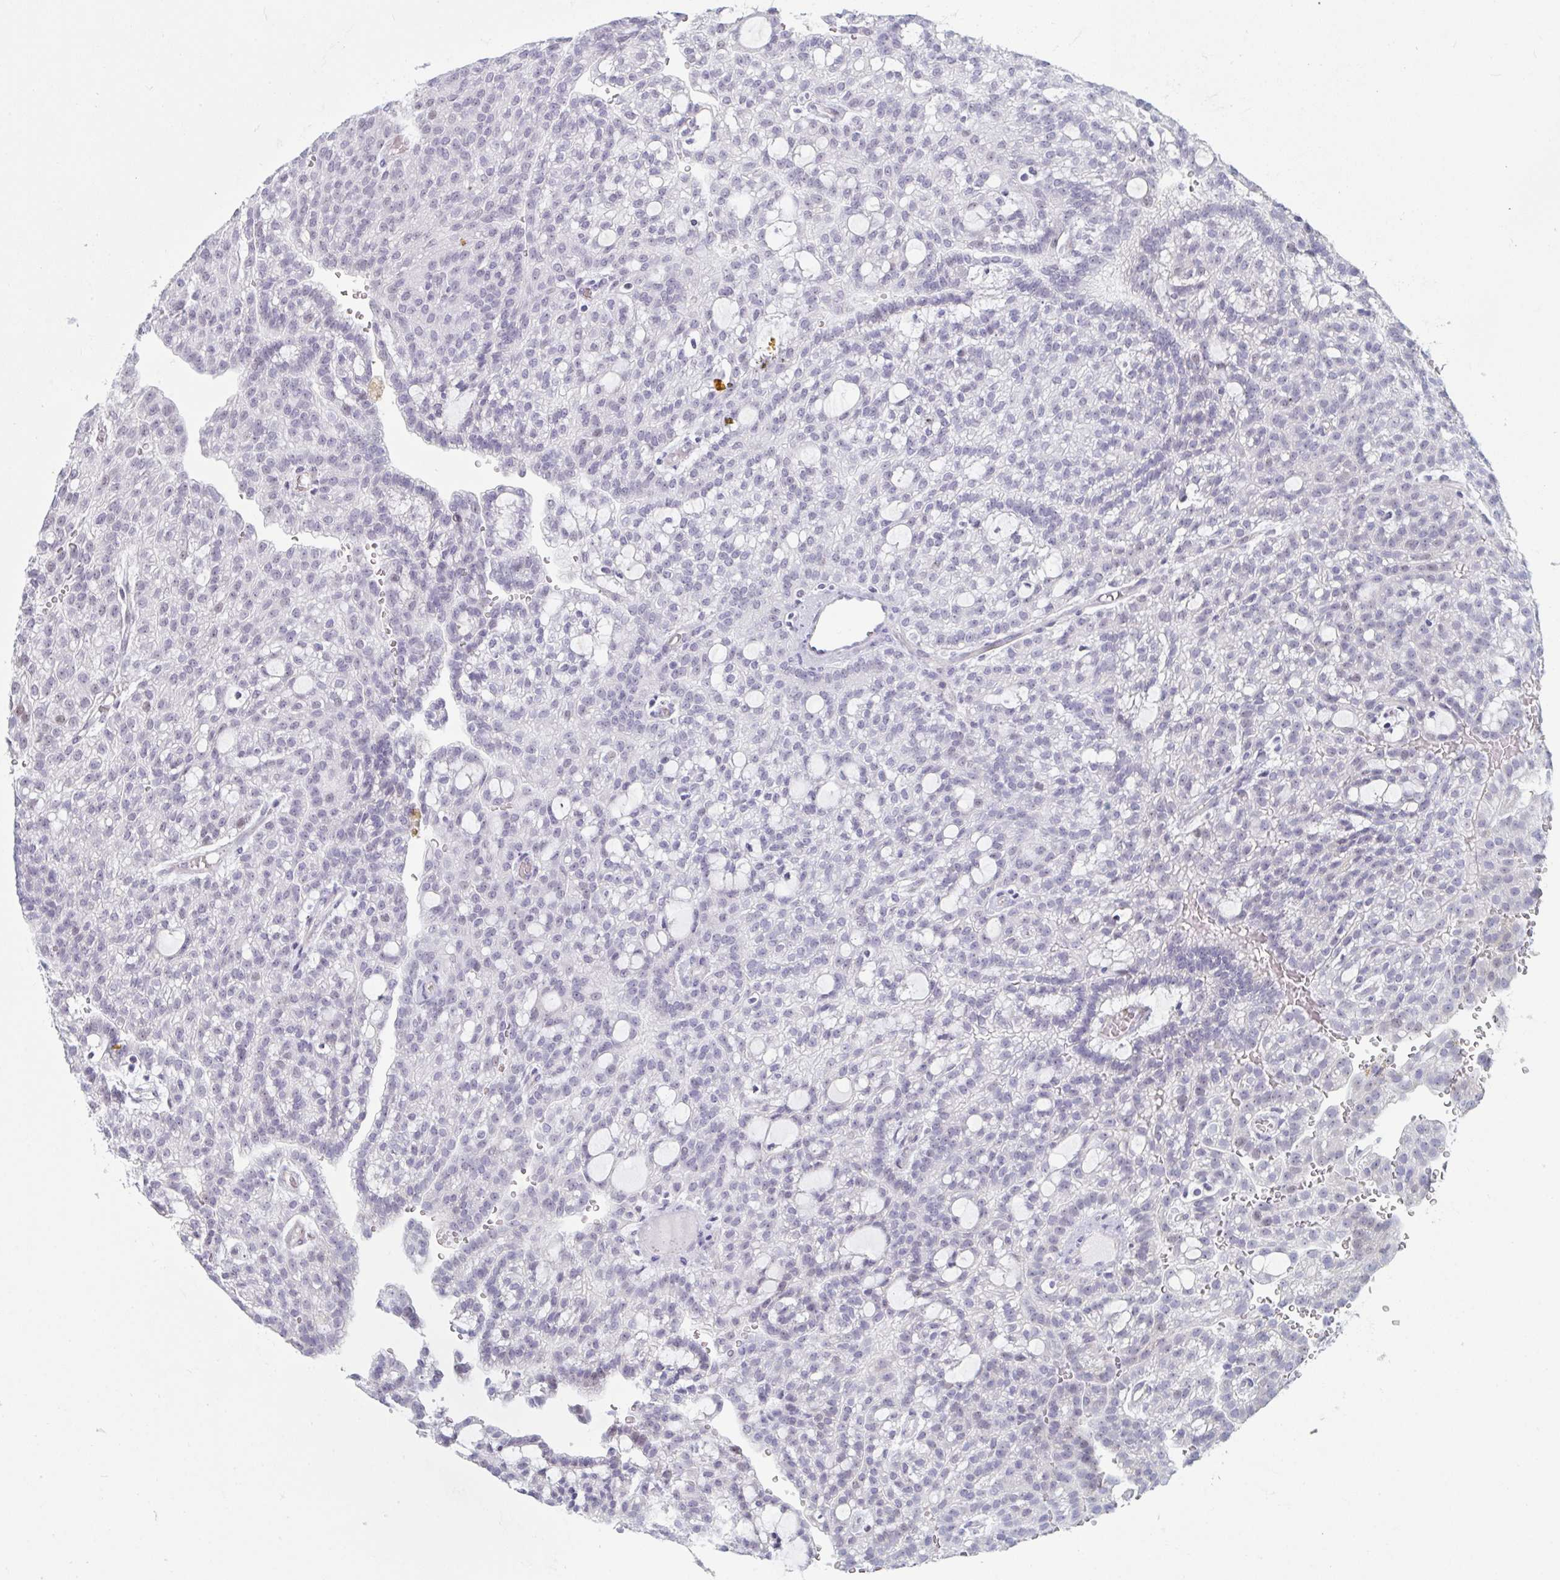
{"staining": {"intensity": "negative", "quantity": "none", "location": "none"}, "tissue": "renal cancer", "cell_type": "Tumor cells", "image_type": "cancer", "snomed": [{"axis": "morphology", "description": "Adenocarcinoma, NOS"}, {"axis": "topography", "description": "Kidney"}], "caption": "Tumor cells are negative for brown protein staining in renal cancer.", "gene": "FOXA1", "patient": {"sex": "male", "age": 63}}